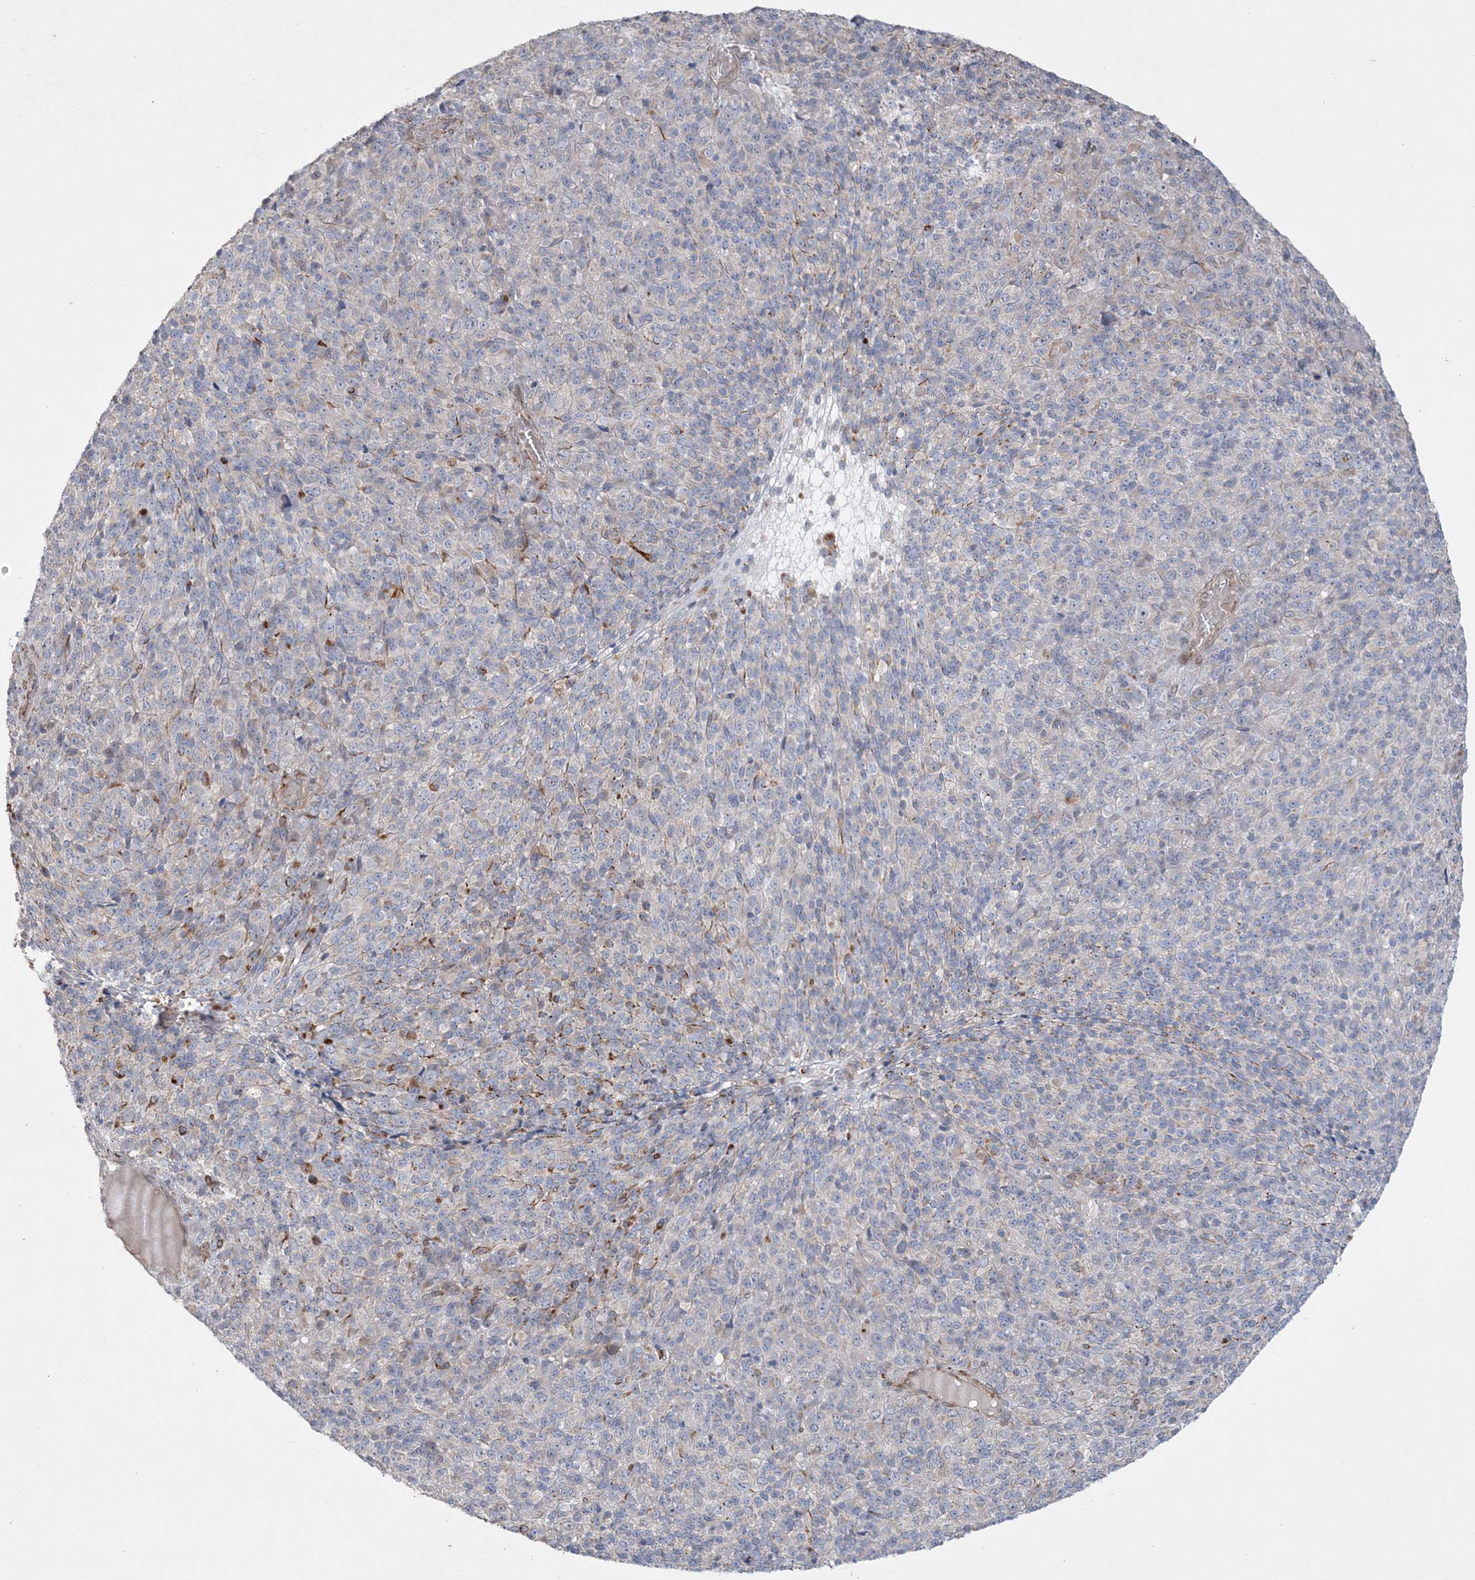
{"staining": {"intensity": "moderate", "quantity": "<25%", "location": "cytoplasmic/membranous"}, "tissue": "melanoma", "cell_type": "Tumor cells", "image_type": "cancer", "snomed": [{"axis": "morphology", "description": "Malignant melanoma, Metastatic site"}, {"axis": "topography", "description": "Brain"}], "caption": "Immunohistochemical staining of melanoma demonstrates low levels of moderate cytoplasmic/membranous expression in about <25% of tumor cells.", "gene": "INPP1", "patient": {"sex": "female", "age": 56}}